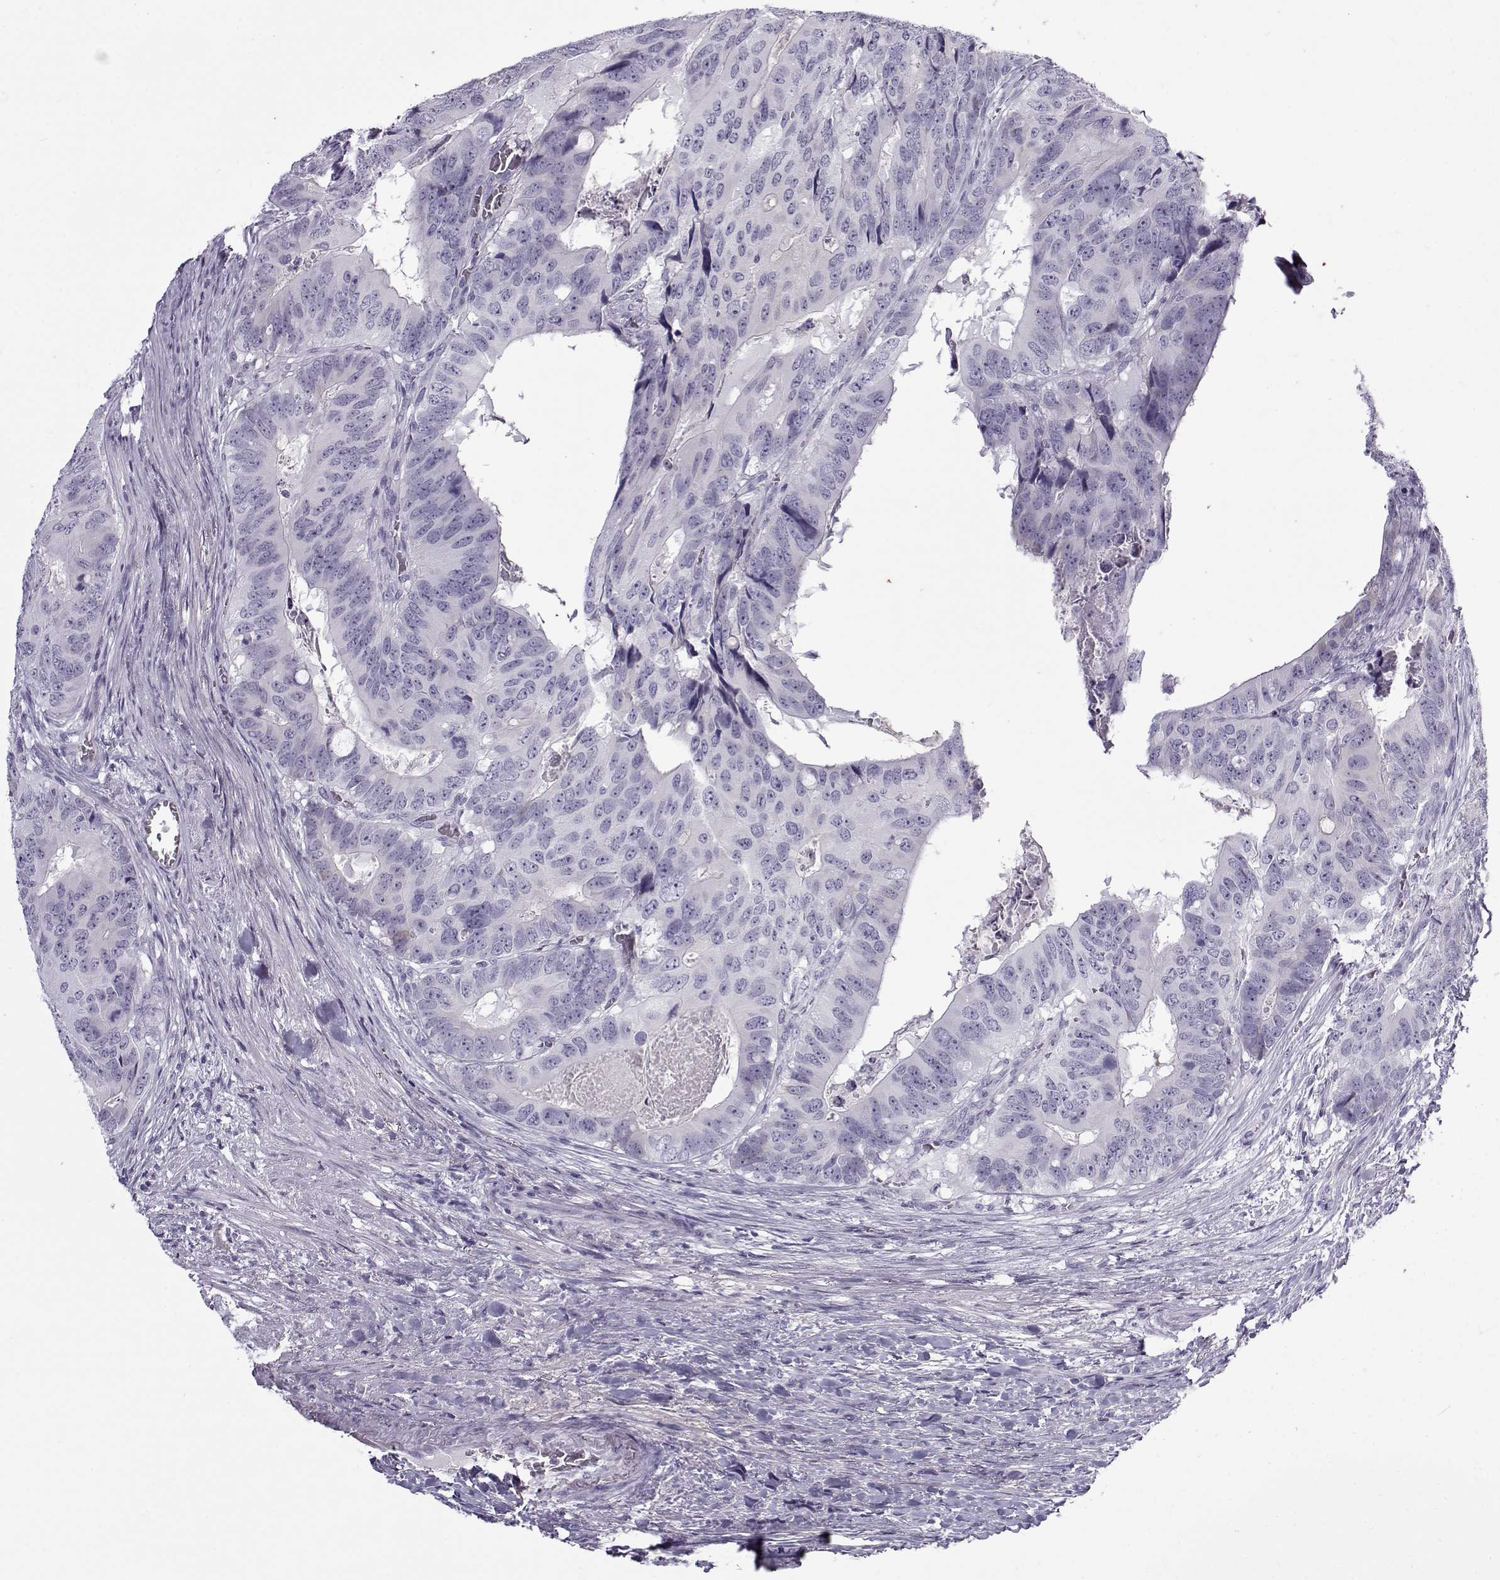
{"staining": {"intensity": "negative", "quantity": "none", "location": "none"}, "tissue": "colorectal cancer", "cell_type": "Tumor cells", "image_type": "cancer", "snomed": [{"axis": "morphology", "description": "Adenocarcinoma, NOS"}, {"axis": "topography", "description": "Colon"}], "caption": "Tumor cells show no significant staining in colorectal cancer.", "gene": "GTSF1L", "patient": {"sex": "male", "age": 79}}